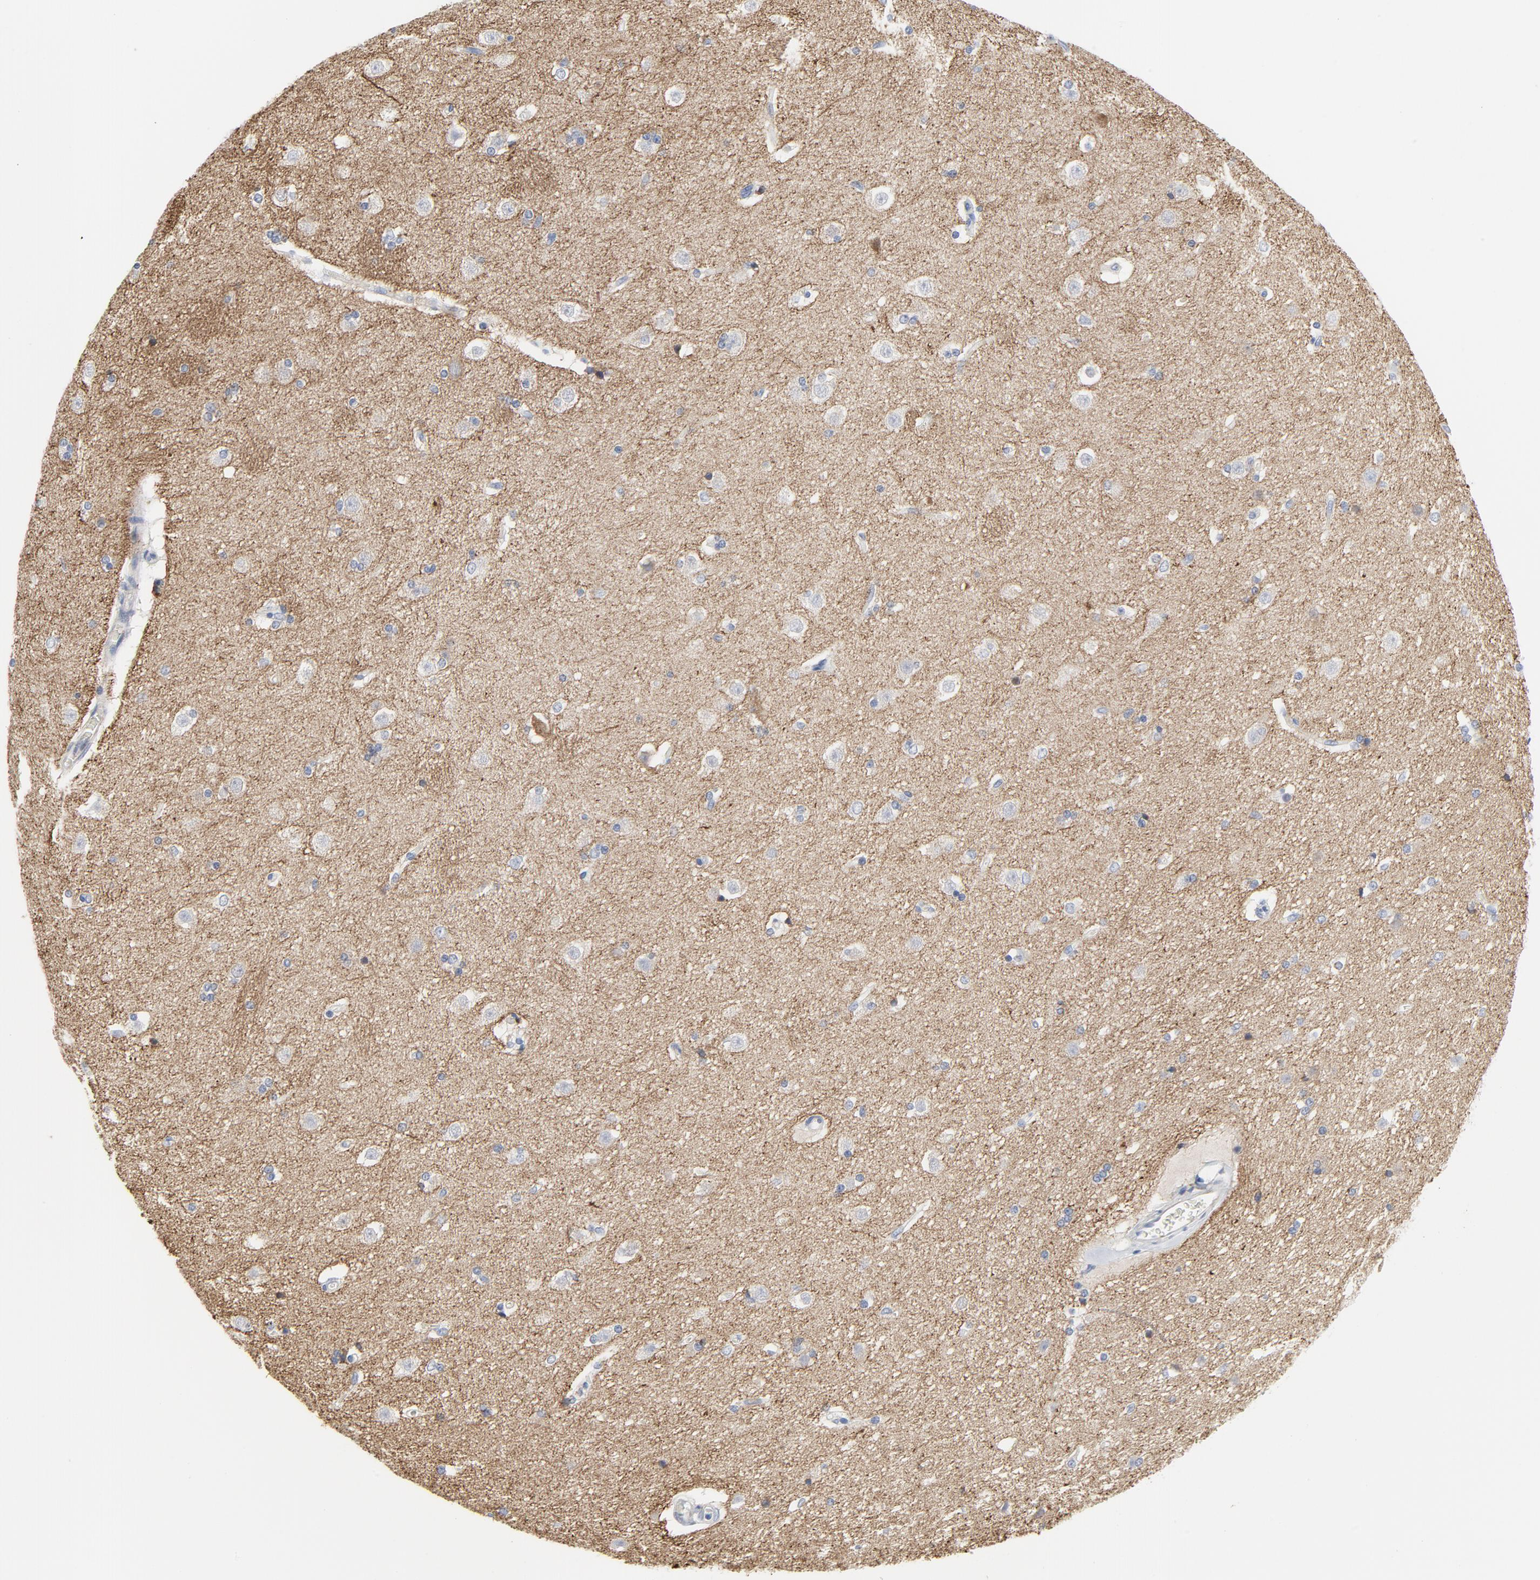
{"staining": {"intensity": "negative", "quantity": "none", "location": "none"}, "tissue": "caudate", "cell_type": "Glial cells", "image_type": "normal", "snomed": [{"axis": "morphology", "description": "Normal tissue, NOS"}, {"axis": "topography", "description": "Lateral ventricle wall"}], "caption": "A high-resolution image shows IHC staining of normal caudate, which demonstrates no significant positivity in glial cells. (Stains: DAB (3,3'-diaminobenzidine) IHC with hematoxylin counter stain, Microscopy: brightfield microscopy at high magnification).", "gene": "TUBB1", "patient": {"sex": "female", "age": 19}}